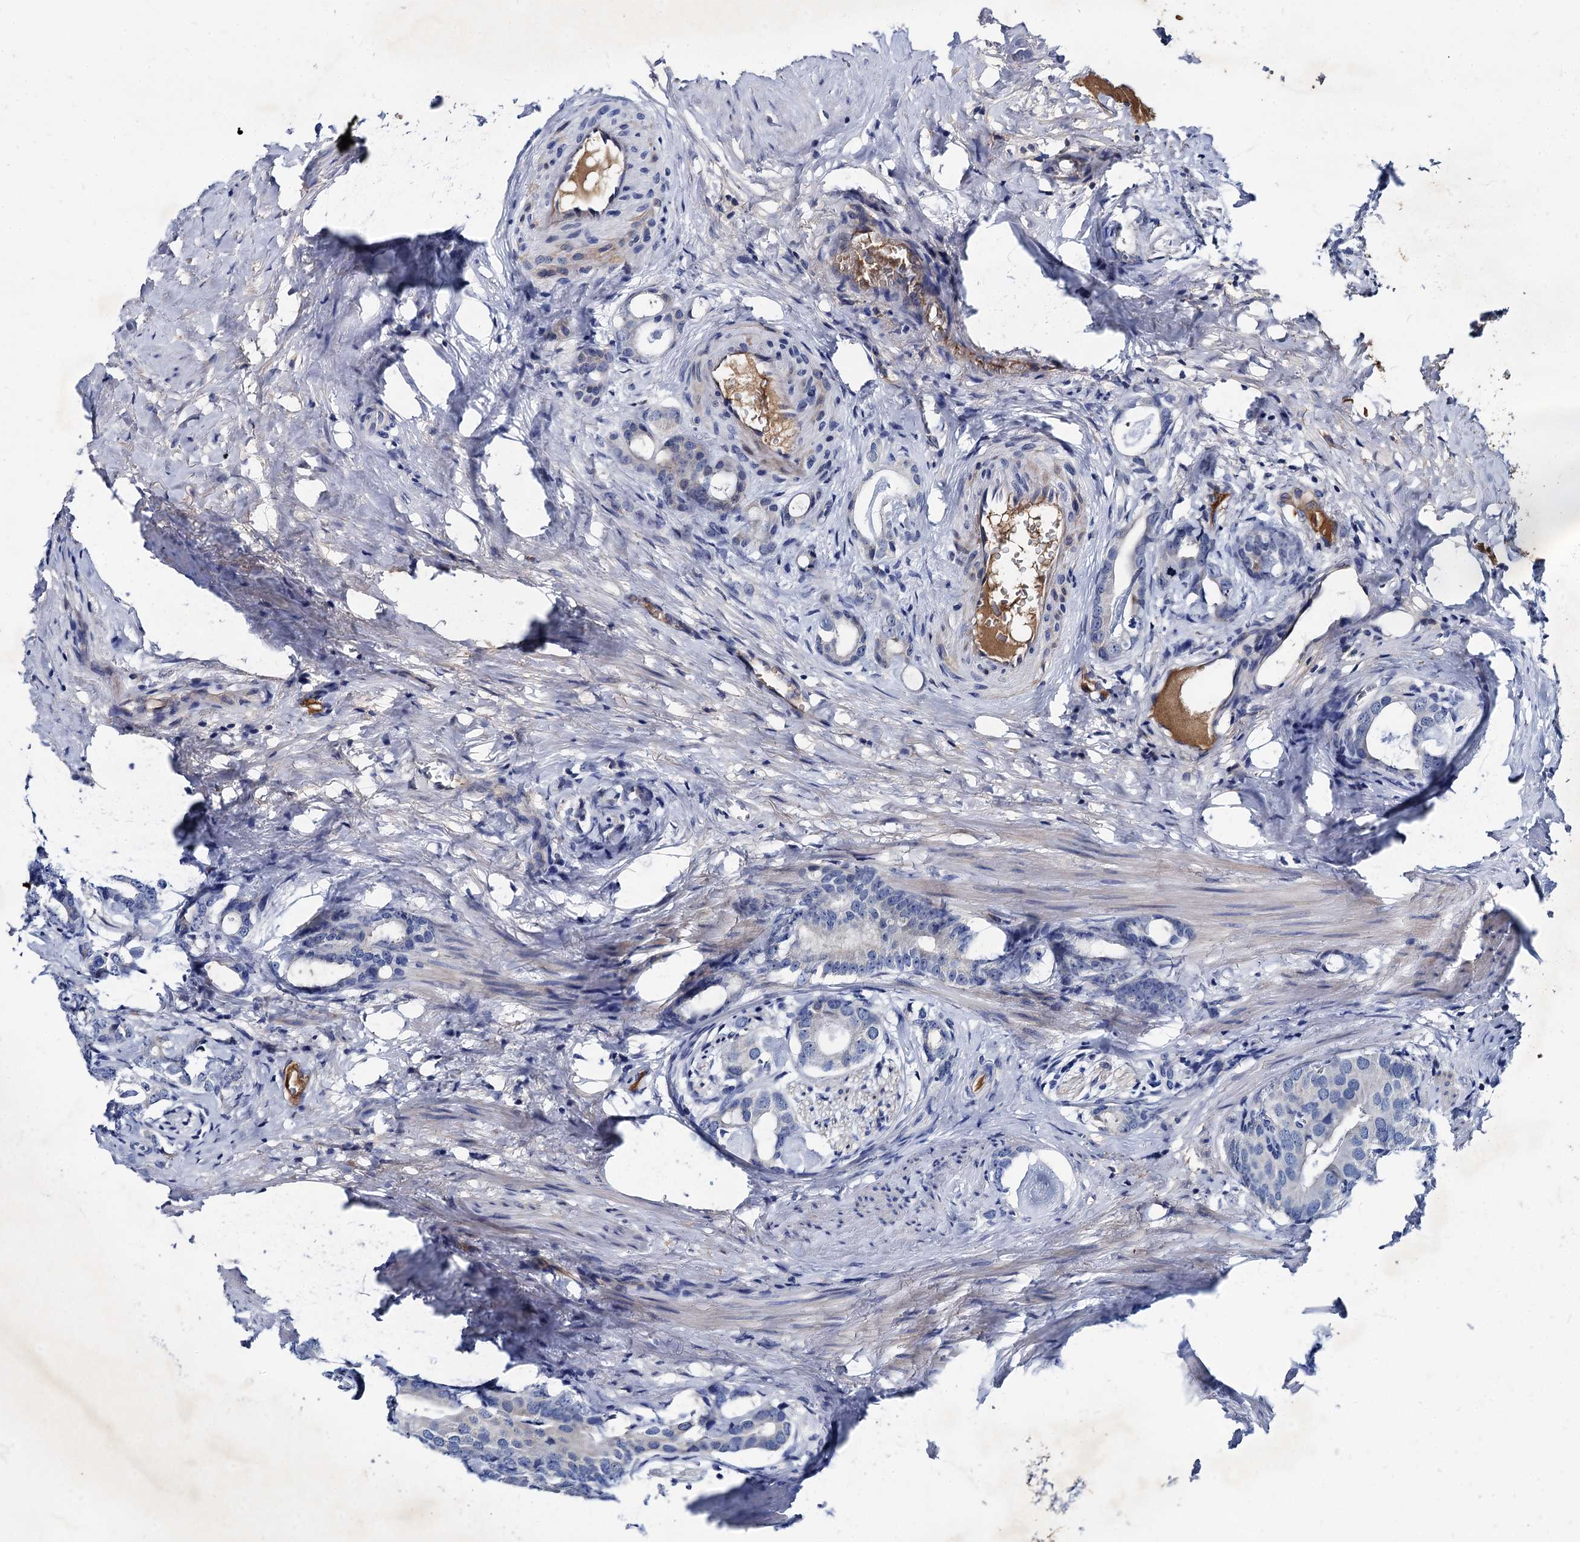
{"staining": {"intensity": "negative", "quantity": "none", "location": "none"}, "tissue": "prostate cancer", "cell_type": "Tumor cells", "image_type": "cancer", "snomed": [{"axis": "morphology", "description": "Adenocarcinoma, Low grade"}, {"axis": "topography", "description": "Prostate"}], "caption": "Tumor cells are negative for brown protein staining in prostate cancer.", "gene": "TMEM72", "patient": {"sex": "male", "age": 71}}